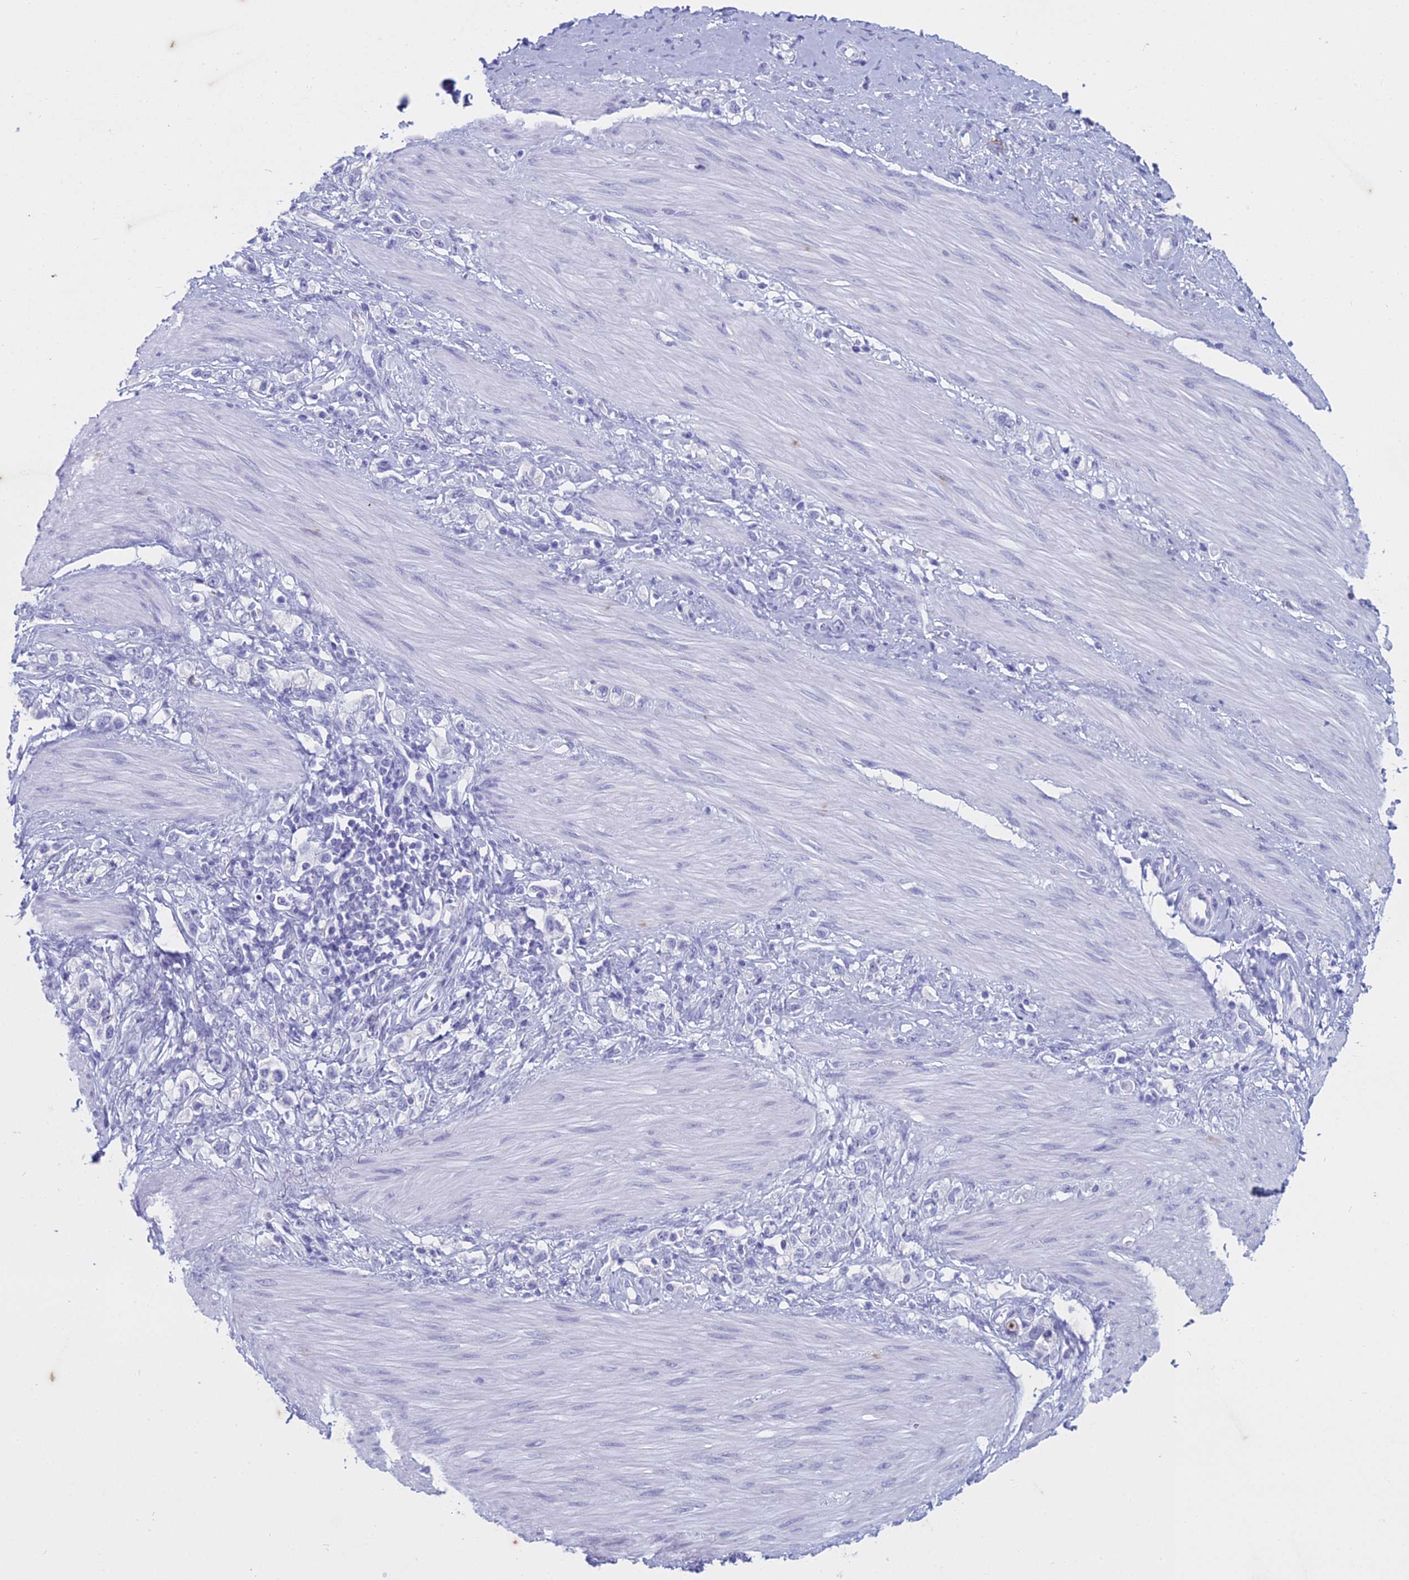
{"staining": {"intensity": "negative", "quantity": "none", "location": "none"}, "tissue": "stomach cancer", "cell_type": "Tumor cells", "image_type": "cancer", "snomed": [{"axis": "morphology", "description": "Adenocarcinoma, NOS"}, {"axis": "topography", "description": "Stomach"}], "caption": "Tumor cells are negative for protein expression in human stomach cancer (adenocarcinoma).", "gene": "HMGB4", "patient": {"sex": "female", "age": 65}}